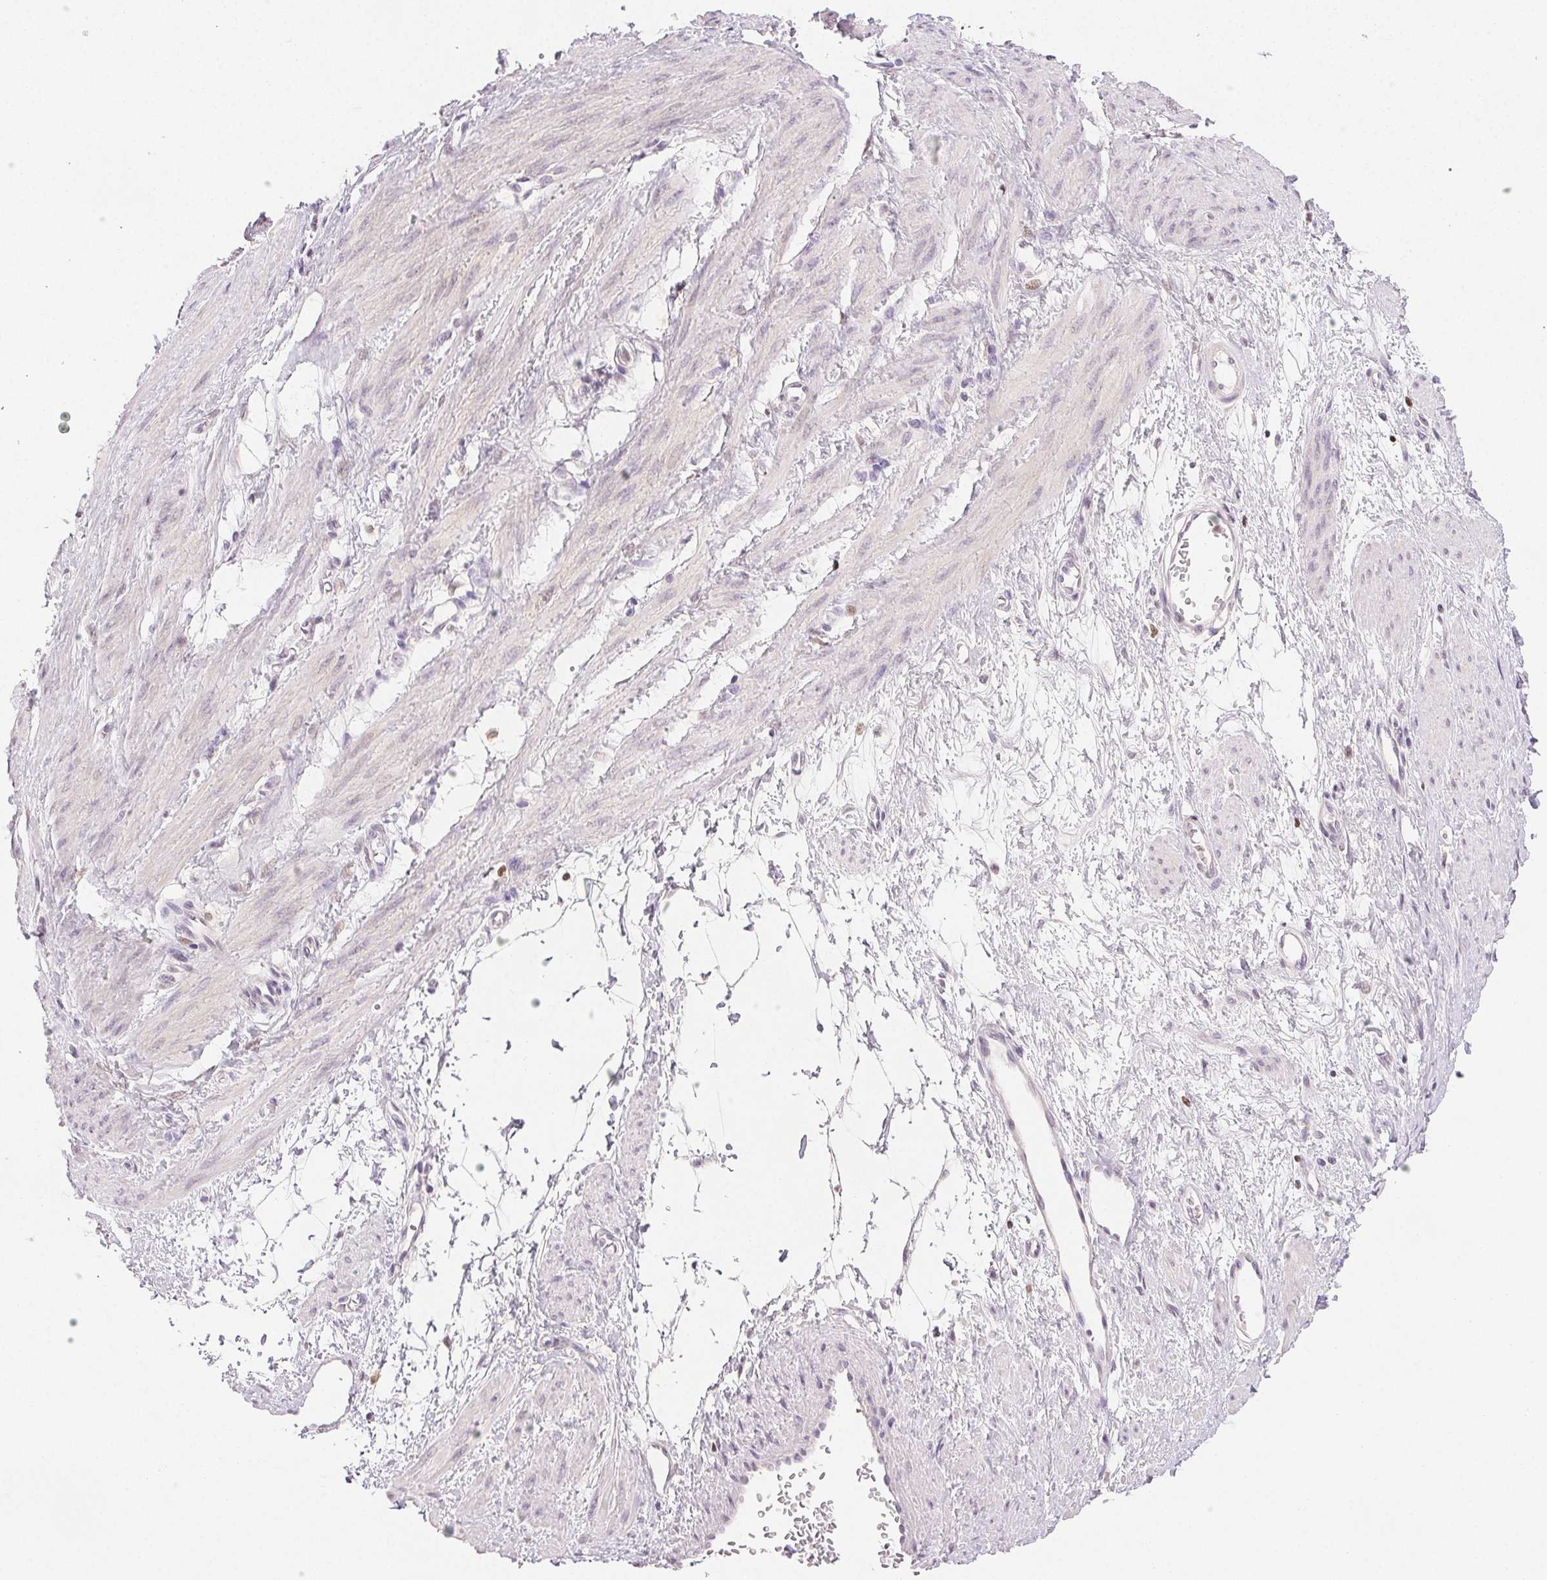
{"staining": {"intensity": "negative", "quantity": "none", "location": "none"}, "tissue": "smooth muscle", "cell_type": "Smooth muscle cells", "image_type": "normal", "snomed": [{"axis": "morphology", "description": "Normal tissue, NOS"}, {"axis": "topography", "description": "Smooth muscle"}, {"axis": "topography", "description": "Uterus"}], "caption": "Unremarkable smooth muscle was stained to show a protein in brown. There is no significant staining in smooth muscle cells.", "gene": "RUNX2", "patient": {"sex": "female", "age": 39}}